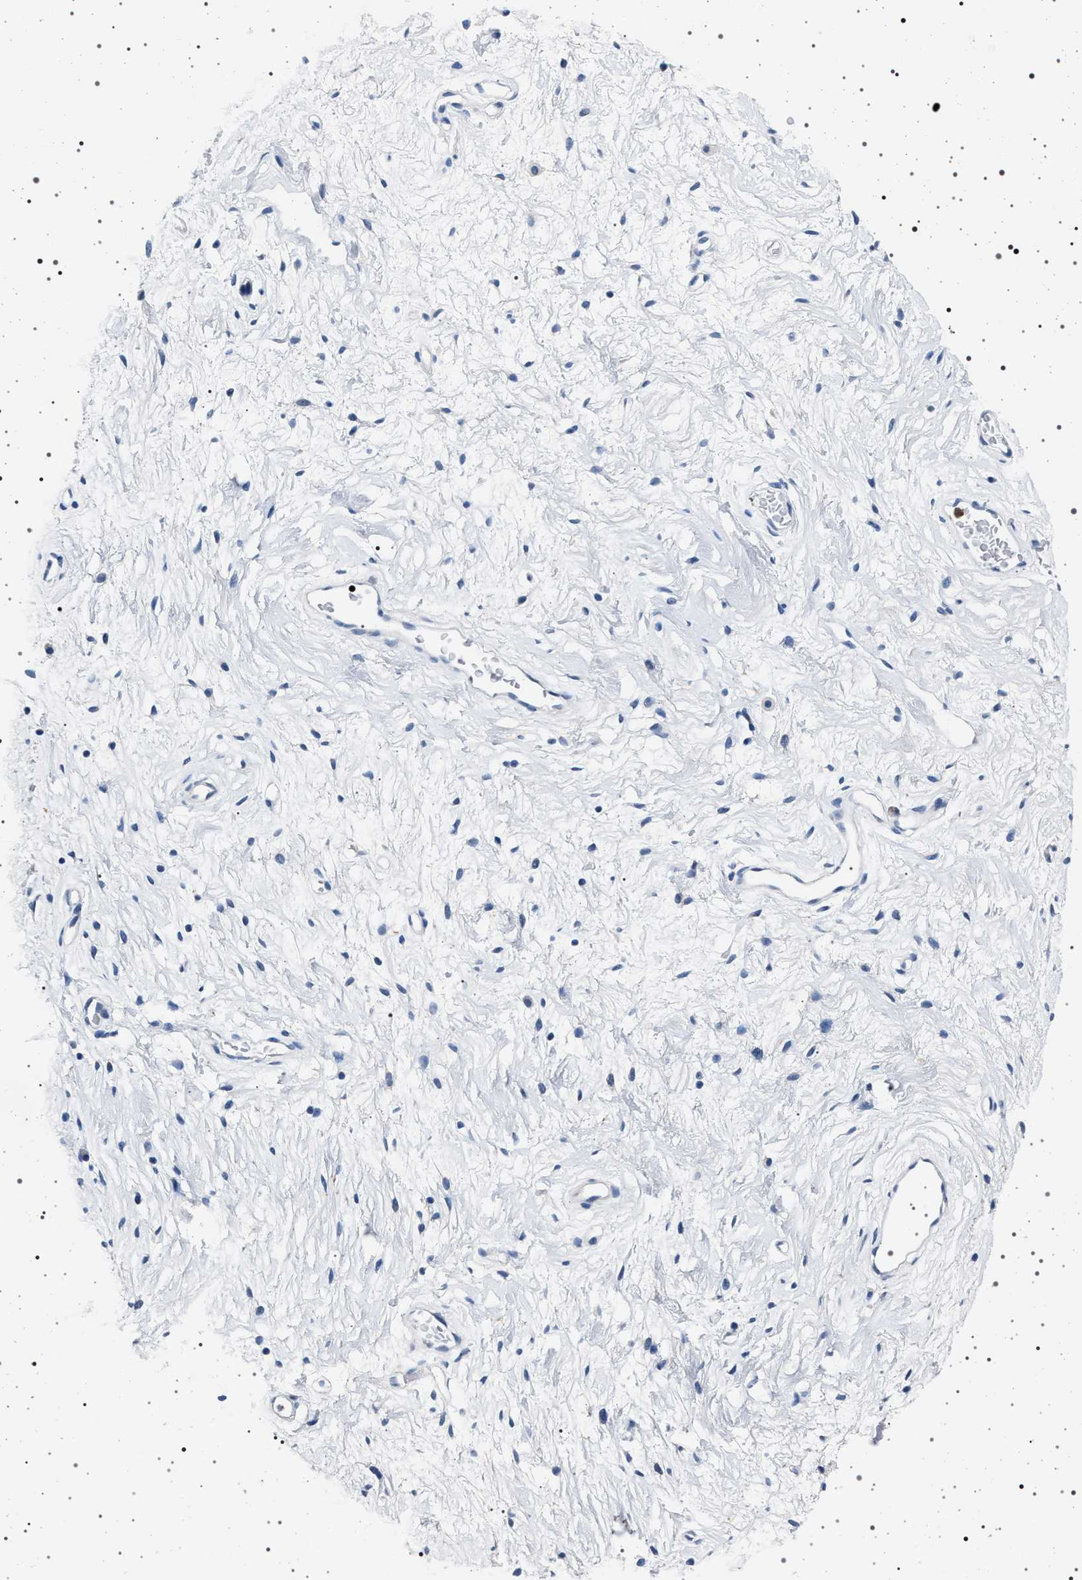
{"staining": {"intensity": "negative", "quantity": "none", "location": "none"}, "tissue": "cervix", "cell_type": "Glandular cells", "image_type": "normal", "snomed": [{"axis": "morphology", "description": "Normal tissue, NOS"}, {"axis": "topography", "description": "Cervix"}], "caption": "Glandular cells show no significant protein expression in normal cervix. Brightfield microscopy of IHC stained with DAB (3,3'-diaminobenzidine) (brown) and hematoxylin (blue), captured at high magnification.", "gene": "NAT9", "patient": {"sex": "female", "age": 77}}